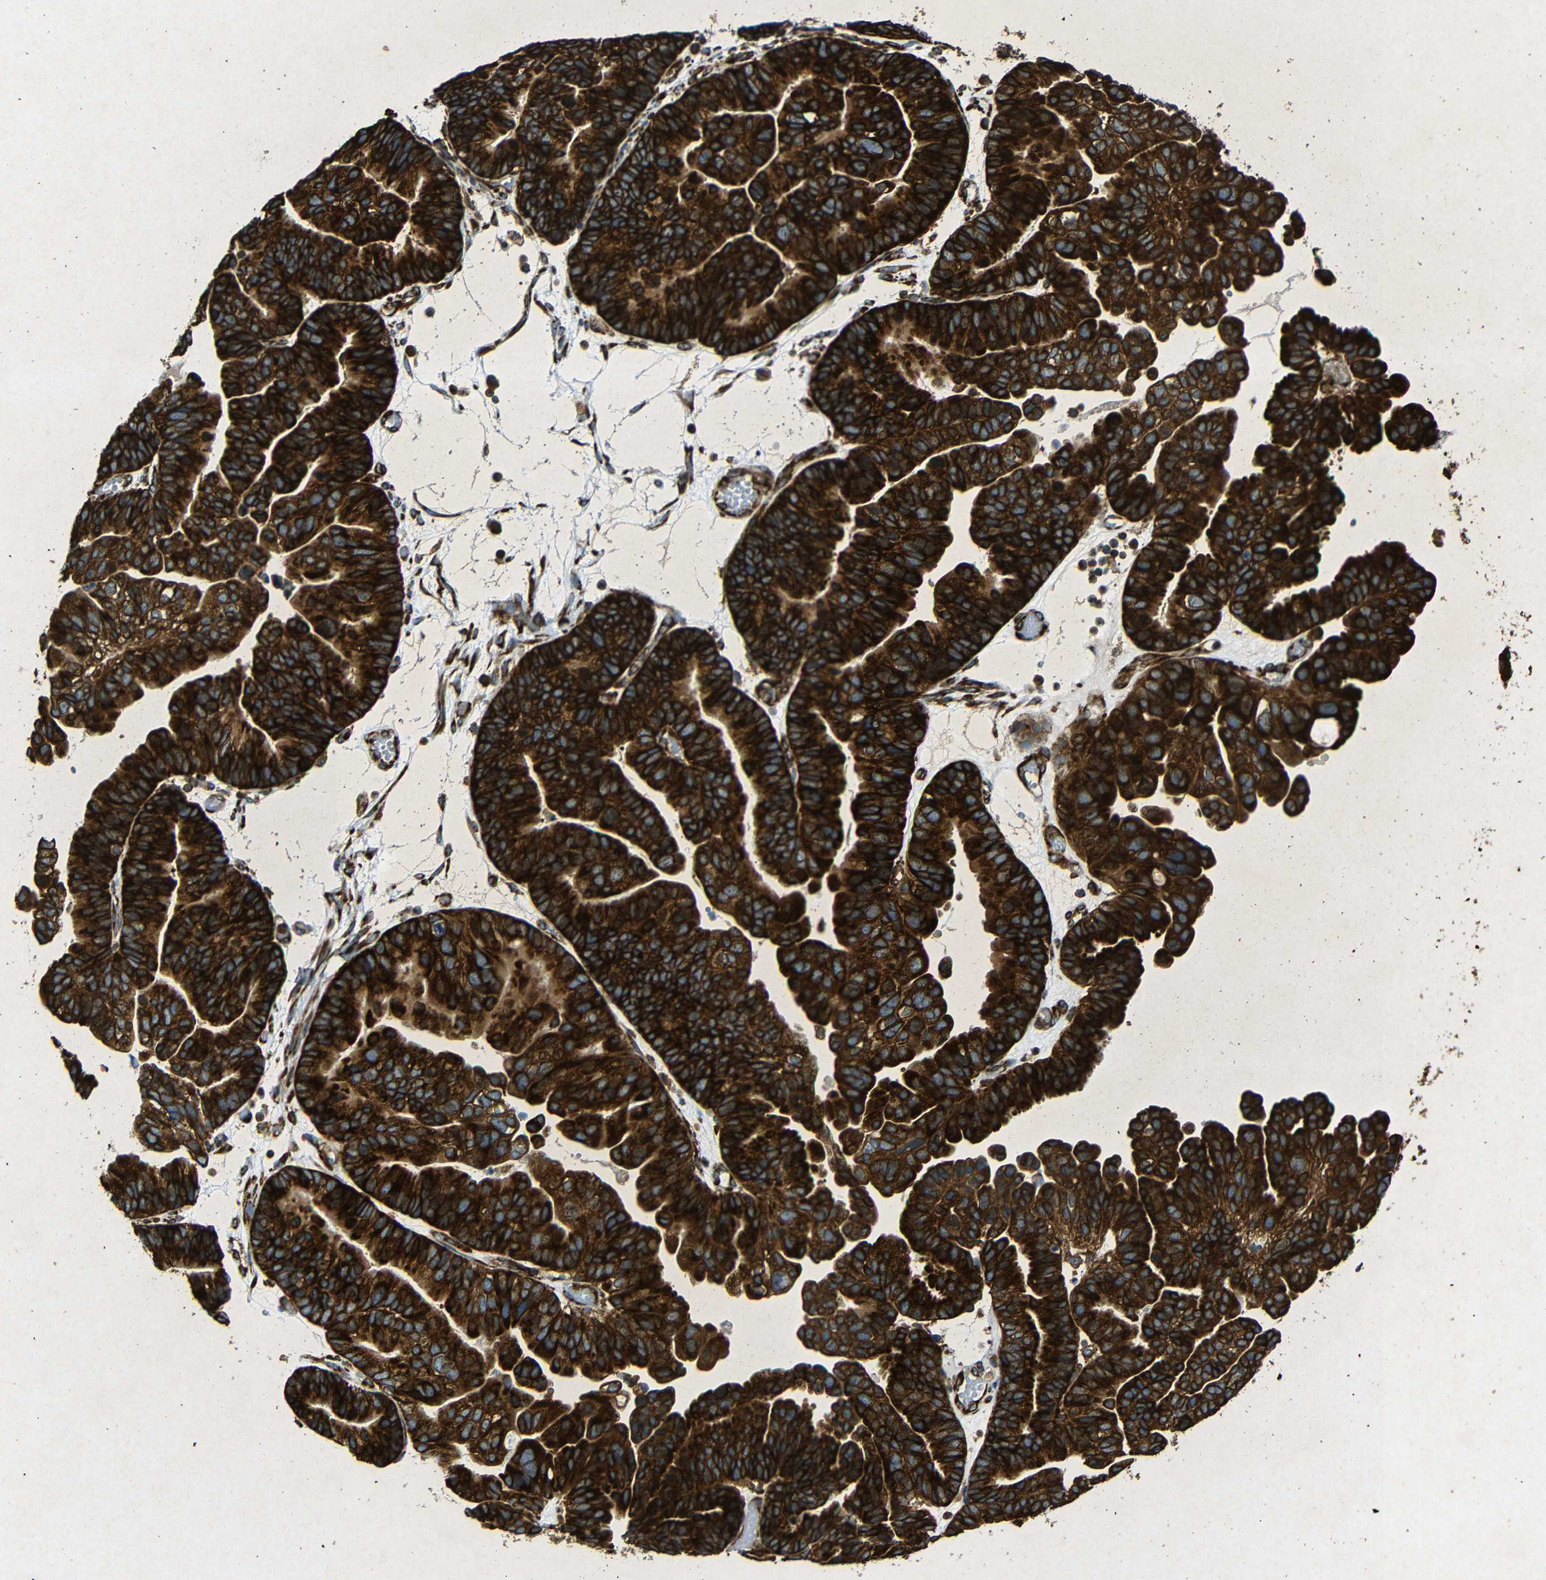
{"staining": {"intensity": "strong", "quantity": ">75%", "location": "cytoplasmic/membranous"}, "tissue": "ovarian cancer", "cell_type": "Tumor cells", "image_type": "cancer", "snomed": [{"axis": "morphology", "description": "Cystadenocarcinoma, serous, NOS"}, {"axis": "topography", "description": "Ovary"}], "caption": "Ovarian cancer tissue displays strong cytoplasmic/membranous expression in approximately >75% of tumor cells, visualized by immunohistochemistry.", "gene": "BTF3", "patient": {"sex": "female", "age": 56}}